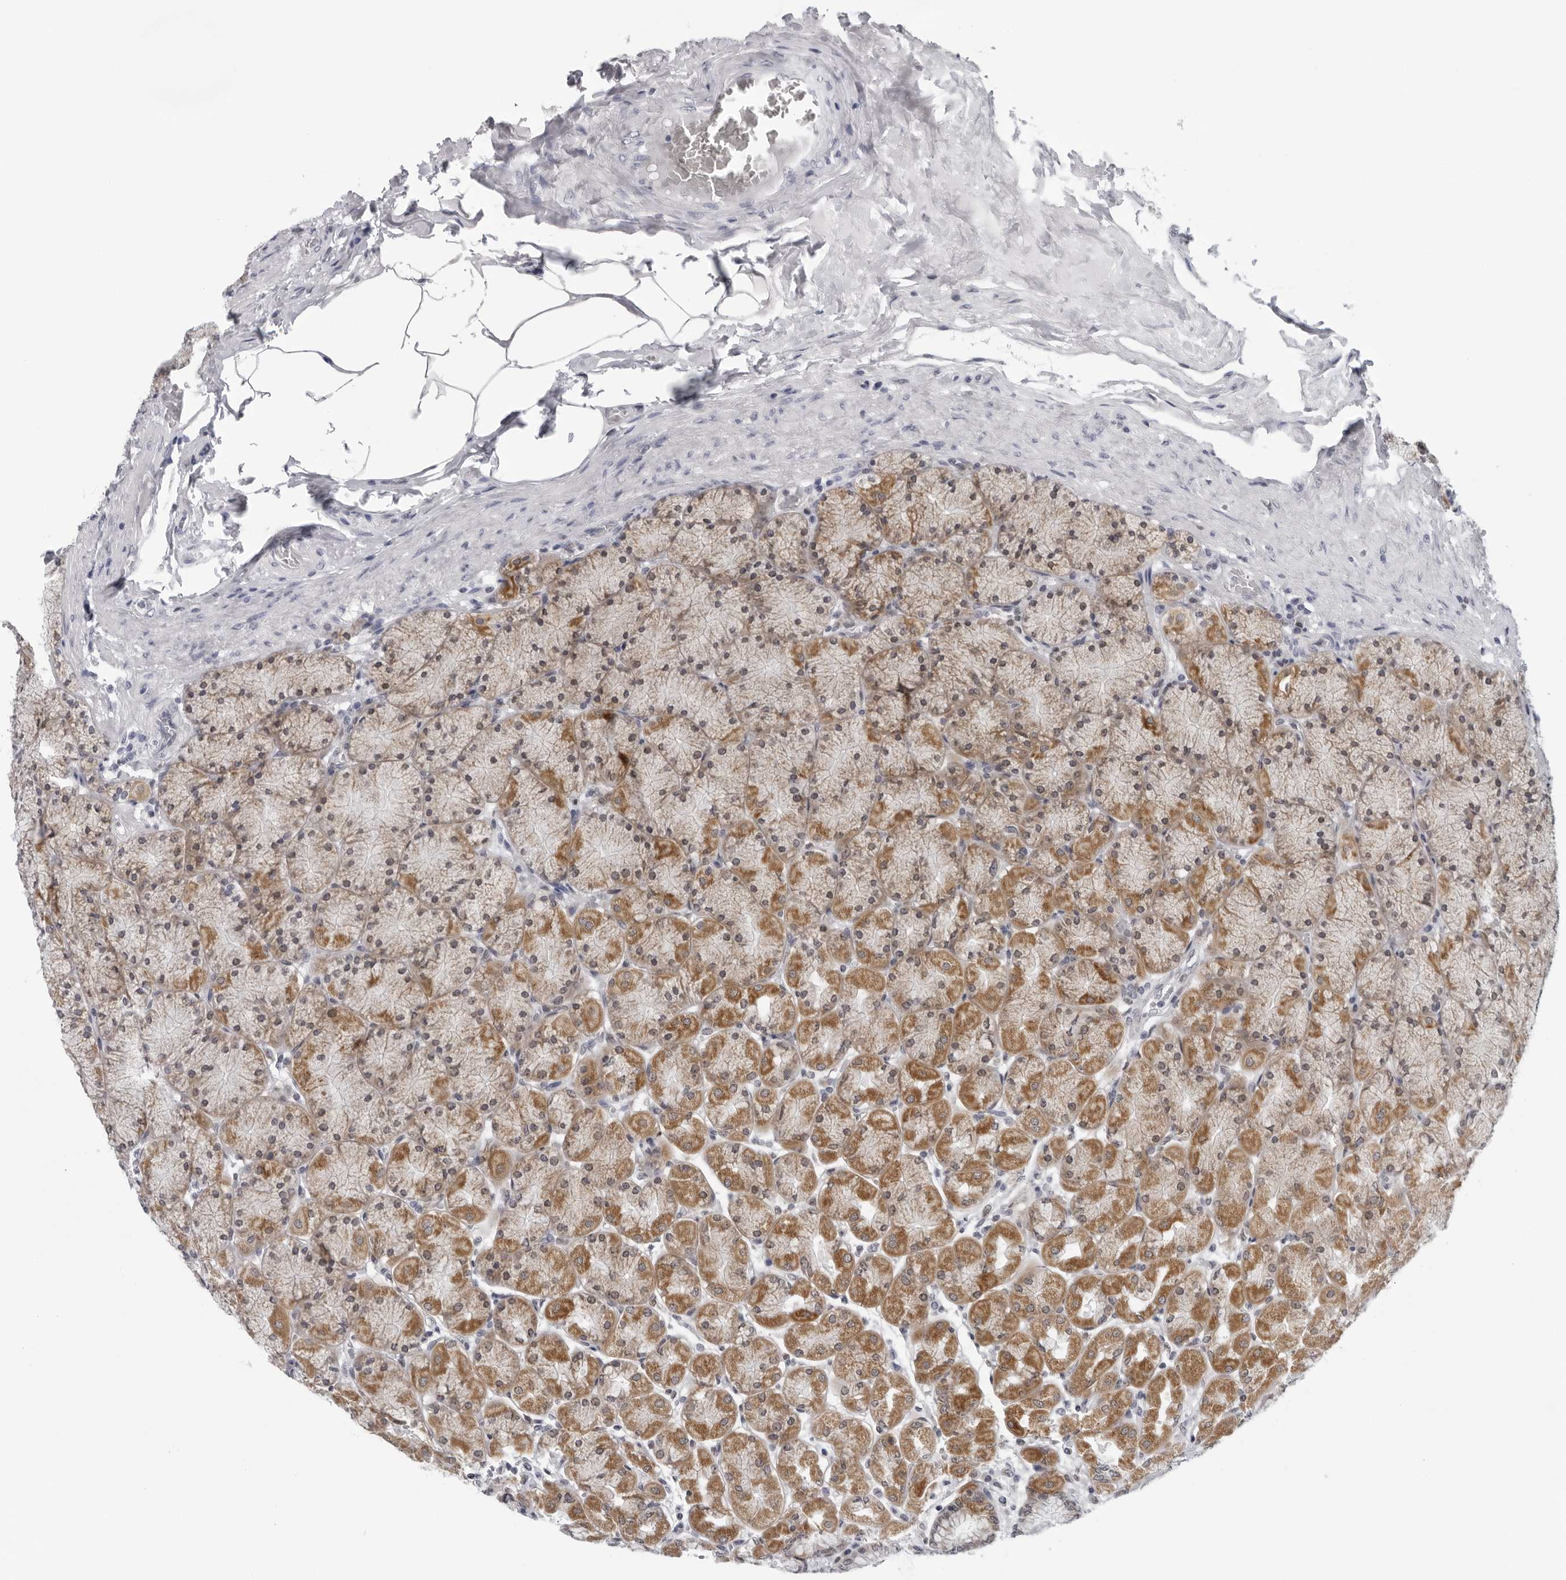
{"staining": {"intensity": "moderate", "quantity": "25%-75%", "location": "cytoplasmic/membranous"}, "tissue": "stomach", "cell_type": "Glandular cells", "image_type": "normal", "snomed": [{"axis": "morphology", "description": "Normal tissue, NOS"}, {"axis": "topography", "description": "Stomach, upper"}], "caption": "Protein expression analysis of unremarkable stomach exhibits moderate cytoplasmic/membranous positivity in approximately 25%-75% of glandular cells.", "gene": "CPT2", "patient": {"sex": "female", "age": 56}}